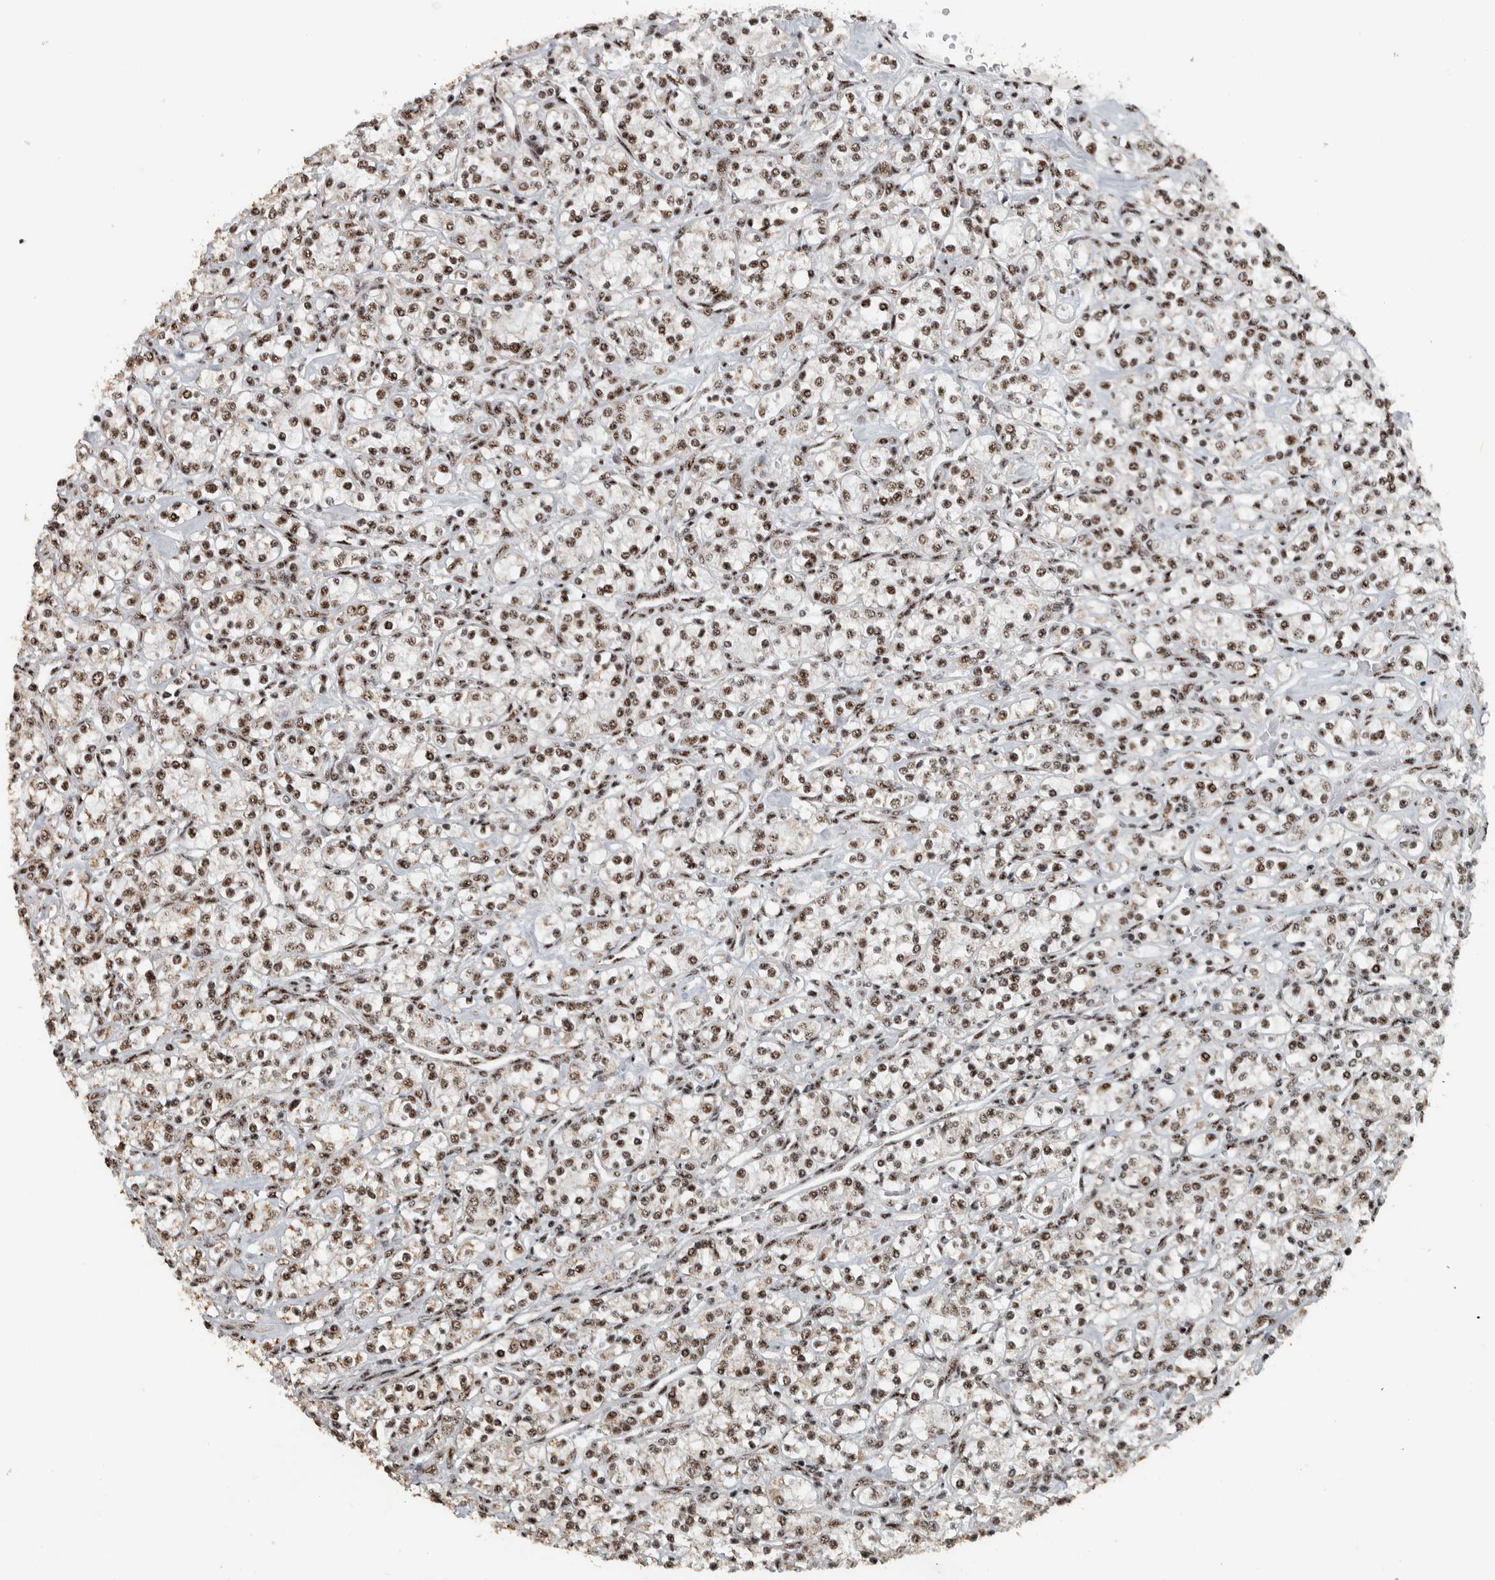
{"staining": {"intensity": "moderate", "quantity": ">75%", "location": "nuclear"}, "tissue": "renal cancer", "cell_type": "Tumor cells", "image_type": "cancer", "snomed": [{"axis": "morphology", "description": "Adenocarcinoma, NOS"}, {"axis": "topography", "description": "Kidney"}], "caption": "Protein staining of renal cancer (adenocarcinoma) tissue demonstrates moderate nuclear positivity in about >75% of tumor cells.", "gene": "SON", "patient": {"sex": "male", "age": 77}}